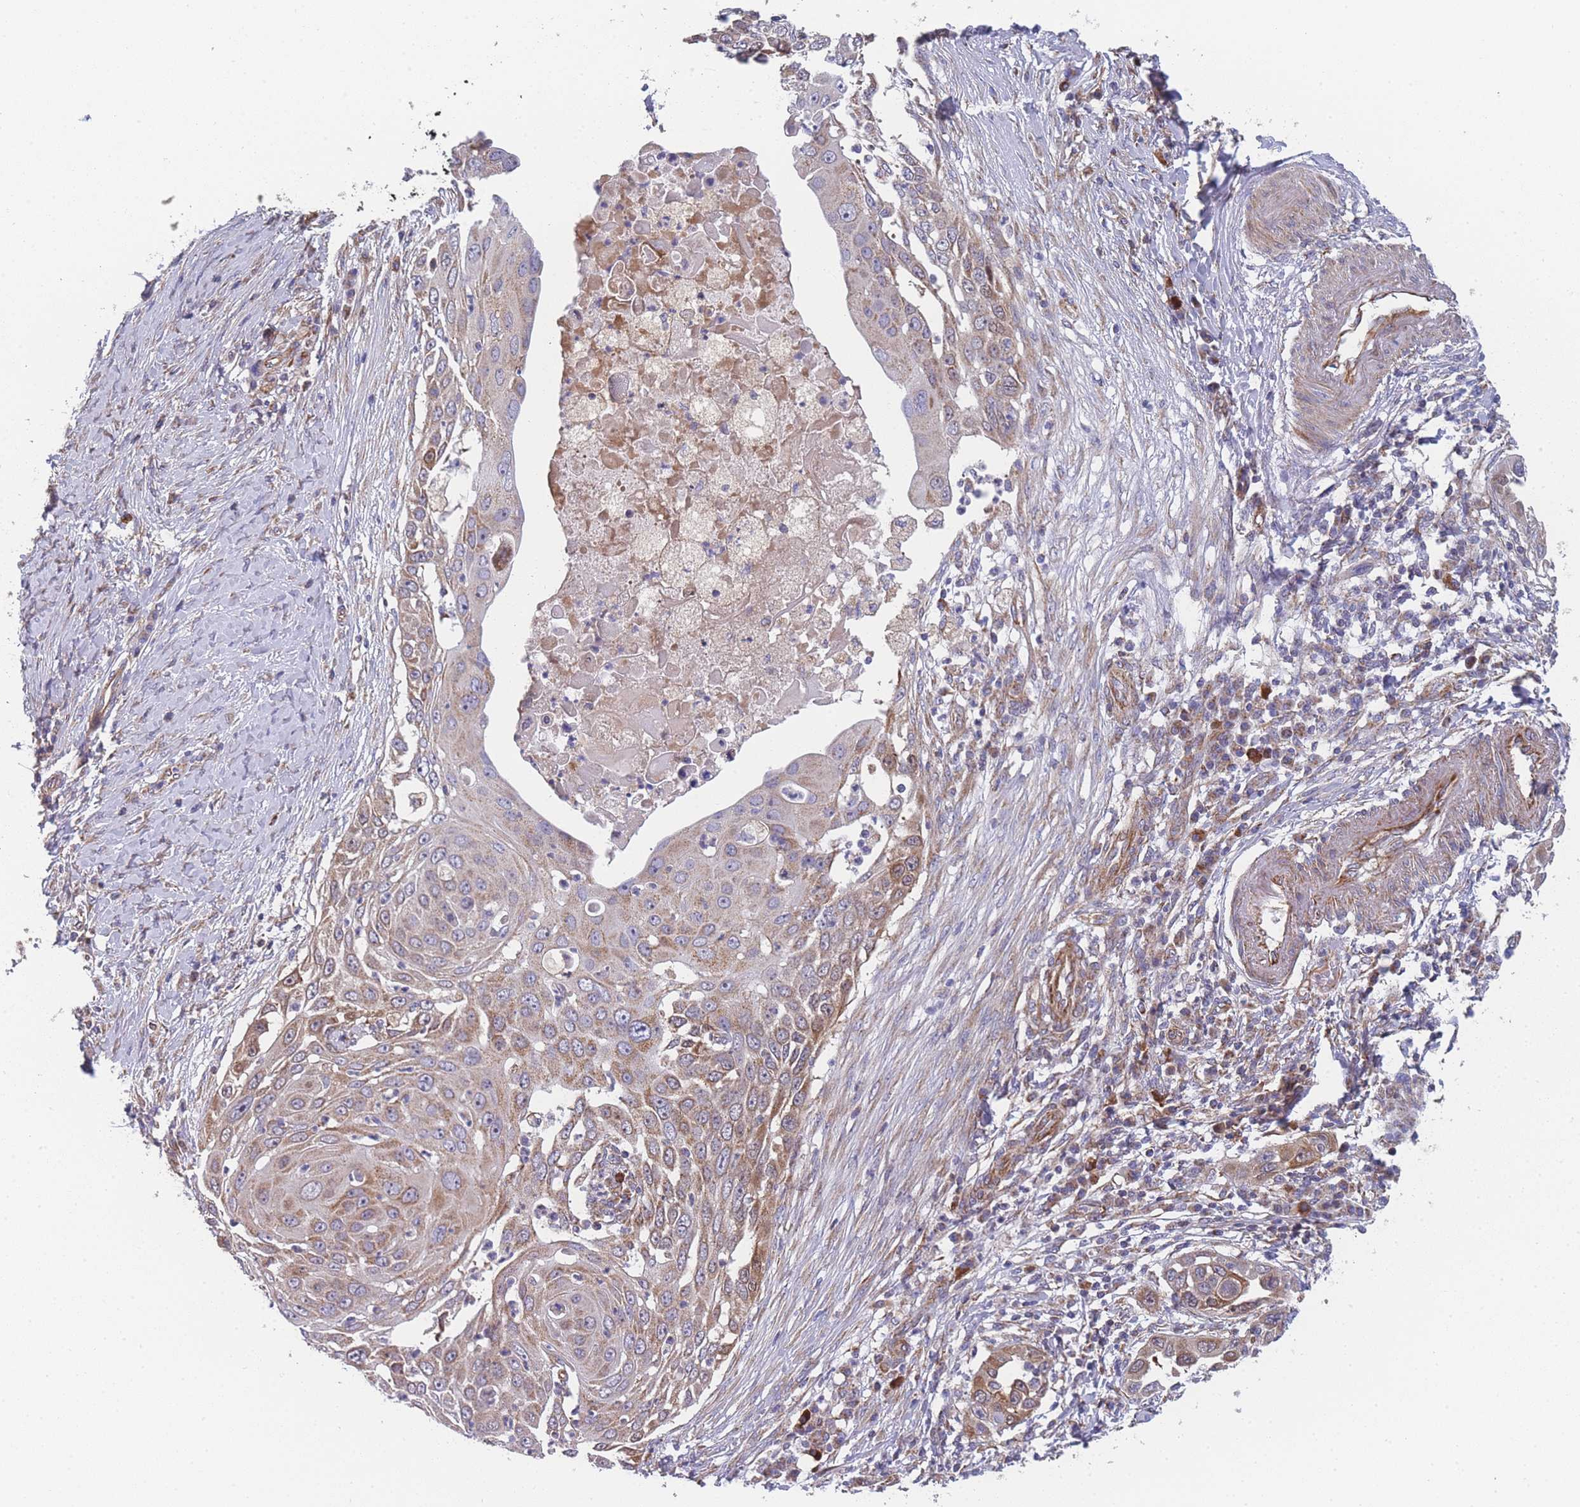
{"staining": {"intensity": "strong", "quantity": "<25%", "location": "cytoplasmic/membranous"}, "tissue": "skin cancer", "cell_type": "Tumor cells", "image_type": "cancer", "snomed": [{"axis": "morphology", "description": "Squamous cell carcinoma, NOS"}, {"axis": "topography", "description": "Skin"}], "caption": "Immunohistochemistry (IHC) (DAB (3,3'-diaminobenzidine)) staining of skin cancer (squamous cell carcinoma) shows strong cytoplasmic/membranous protein staining in about <25% of tumor cells.", "gene": "MTRES1", "patient": {"sex": "female", "age": 44}}